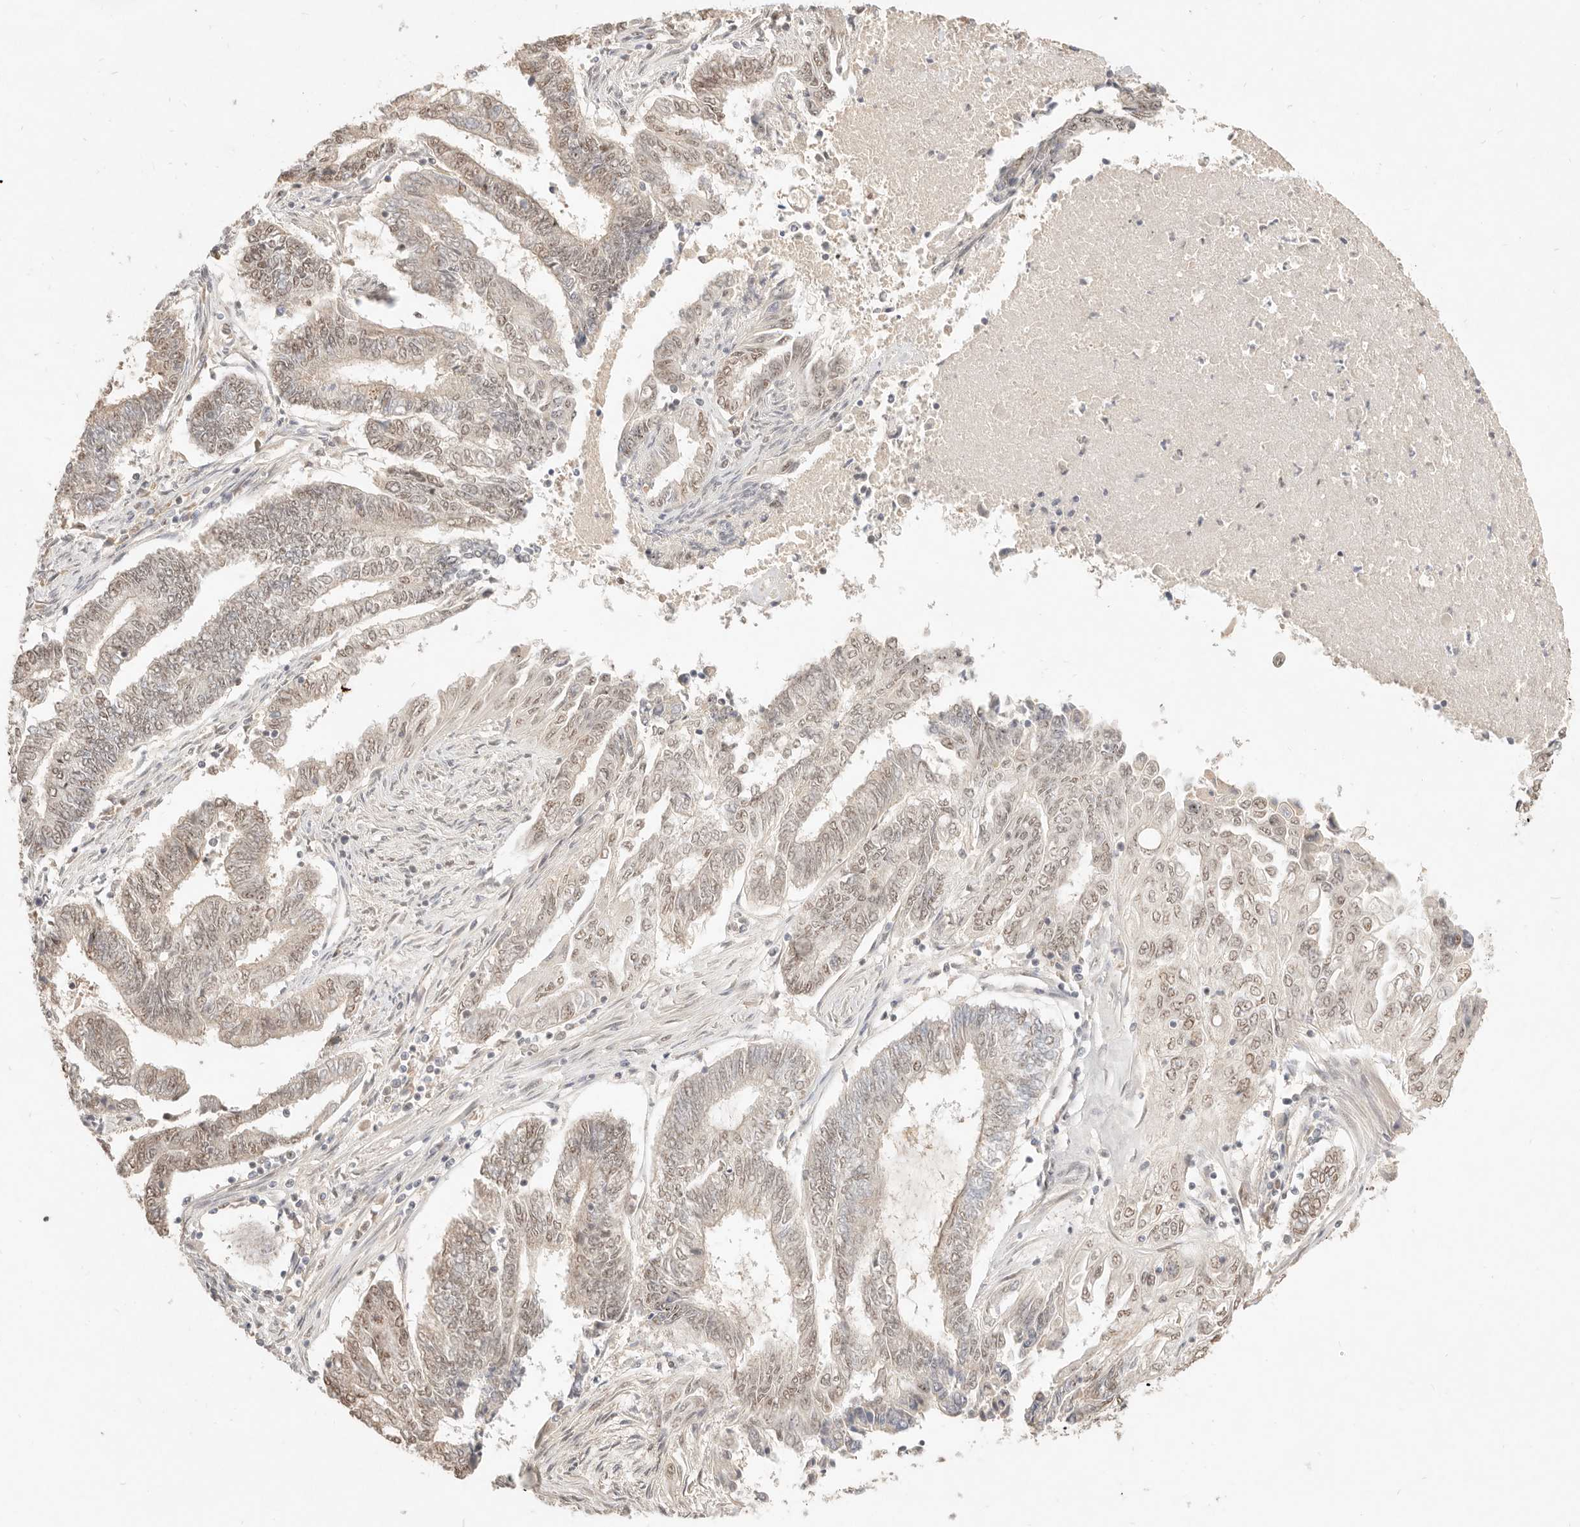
{"staining": {"intensity": "moderate", "quantity": ">75%", "location": "nuclear"}, "tissue": "endometrial cancer", "cell_type": "Tumor cells", "image_type": "cancer", "snomed": [{"axis": "morphology", "description": "Adenocarcinoma, NOS"}, {"axis": "topography", "description": "Uterus"}, {"axis": "topography", "description": "Endometrium"}], "caption": "Immunohistochemistry (IHC) staining of endometrial adenocarcinoma, which demonstrates medium levels of moderate nuclear staining in about >75% of tumor cells indicating moderate nuclear protein expression. The staining was performed using DAB (3,3'-diaminobenzidine) (brown) for protein detection and nuclei were counterstained in hematoxylin (blue).", "gene": "MEP1A", "patient": {"sex": "female", "age": 70}}